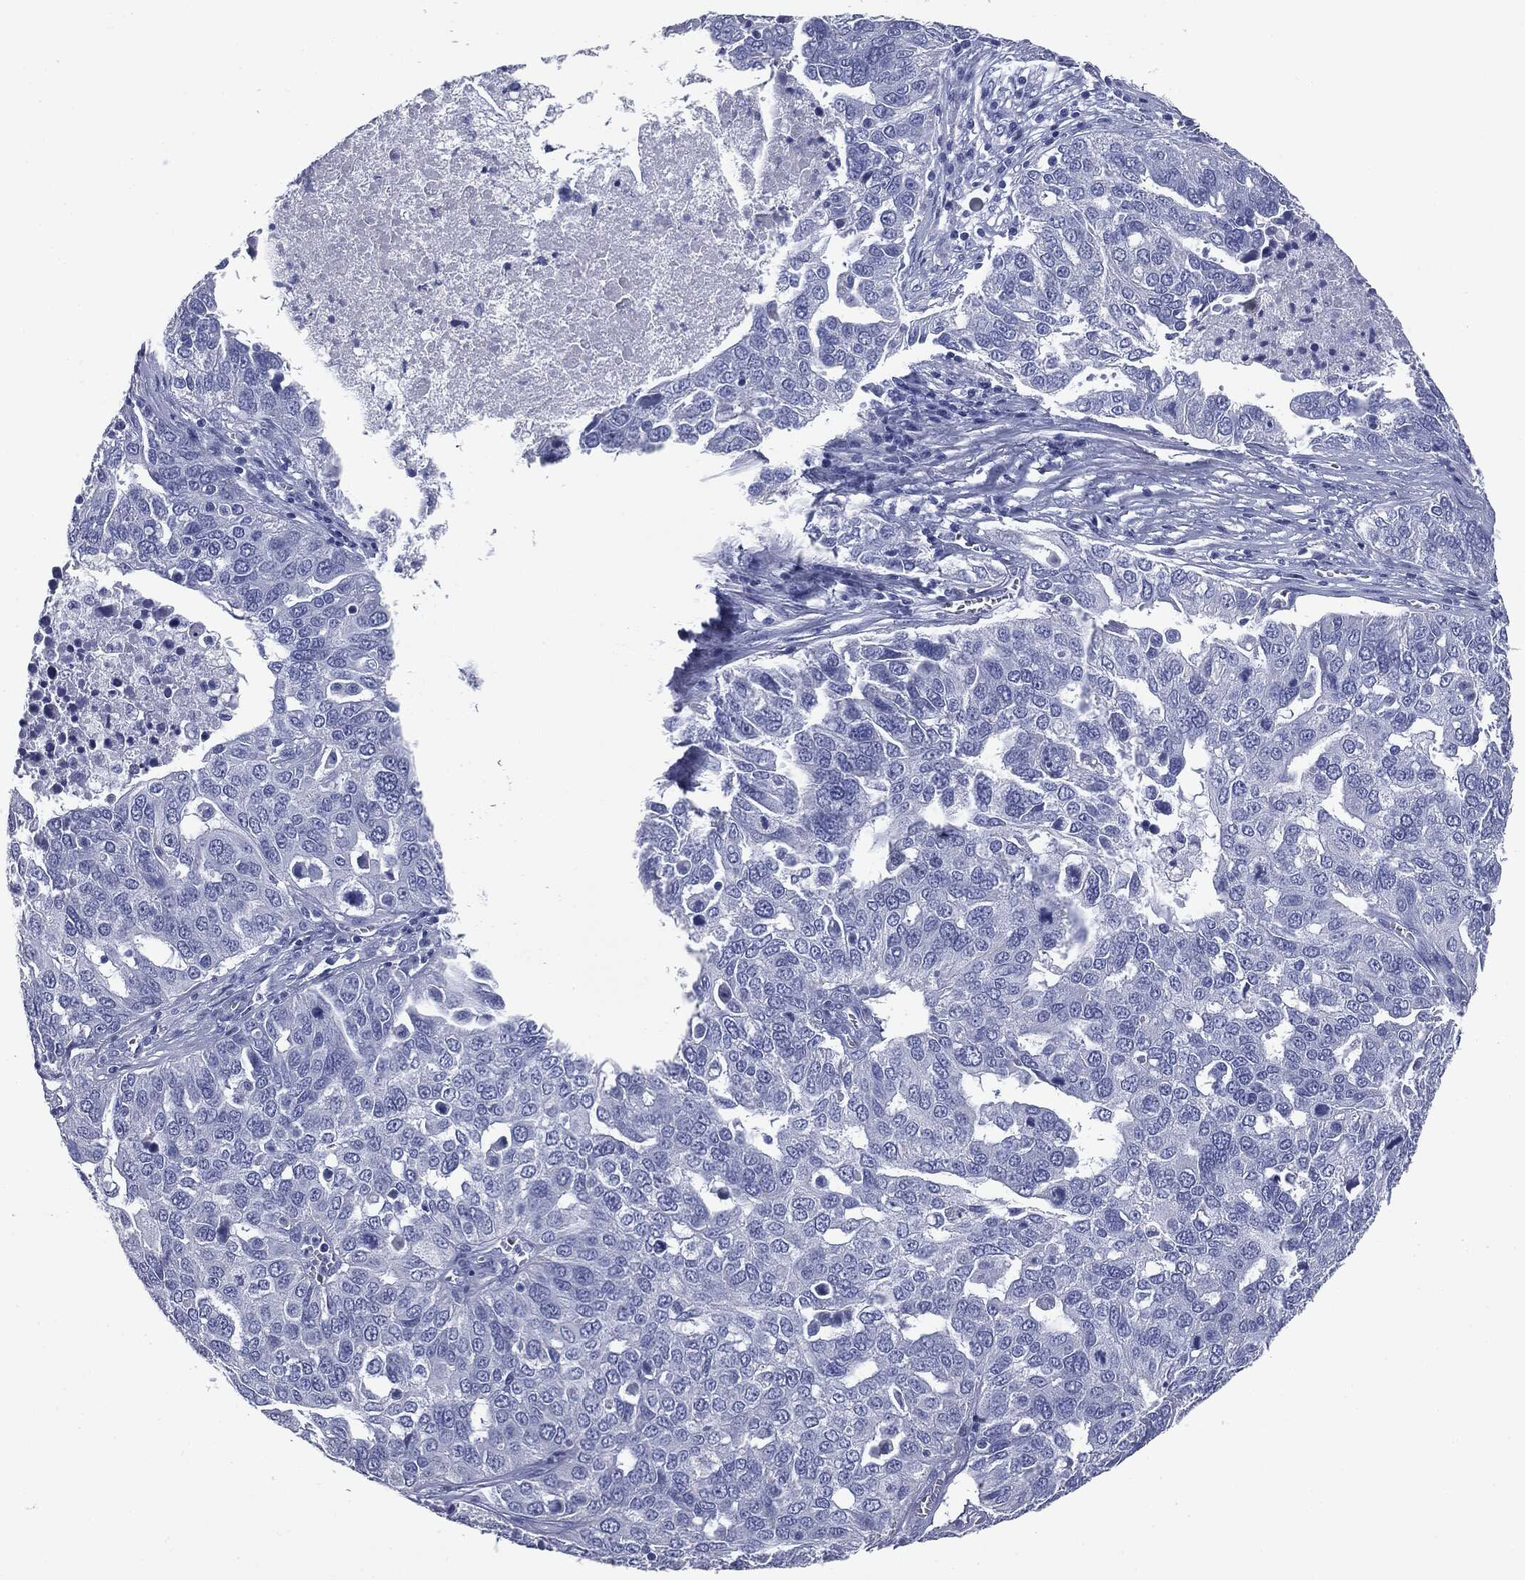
{"staining": {"intensity": "negative", "quantity": "none", "location": "none"}, "tissue": "ovarian cancer", "cell_type": "Tumor cells", "image_type": "cancer", "snomed": [{"axis": "morphology", "description": "Carcinoma, endometroid"}, {"axis": "topography", "description": "Soft tissue"}, {"axis": "topography", "description": "Ovary"}], "caption": "Ovarian cancer was stained to show a protein in brown. There is no significant staining in tumor cells. (Stains: DAB immunohistochemistry (IHC) with hematoxylin counter stain, Microscopy: brightfield microscopy at high magnification).", "gene": "ATP2A1", "patient": {"sex": "female", "age": 52}}